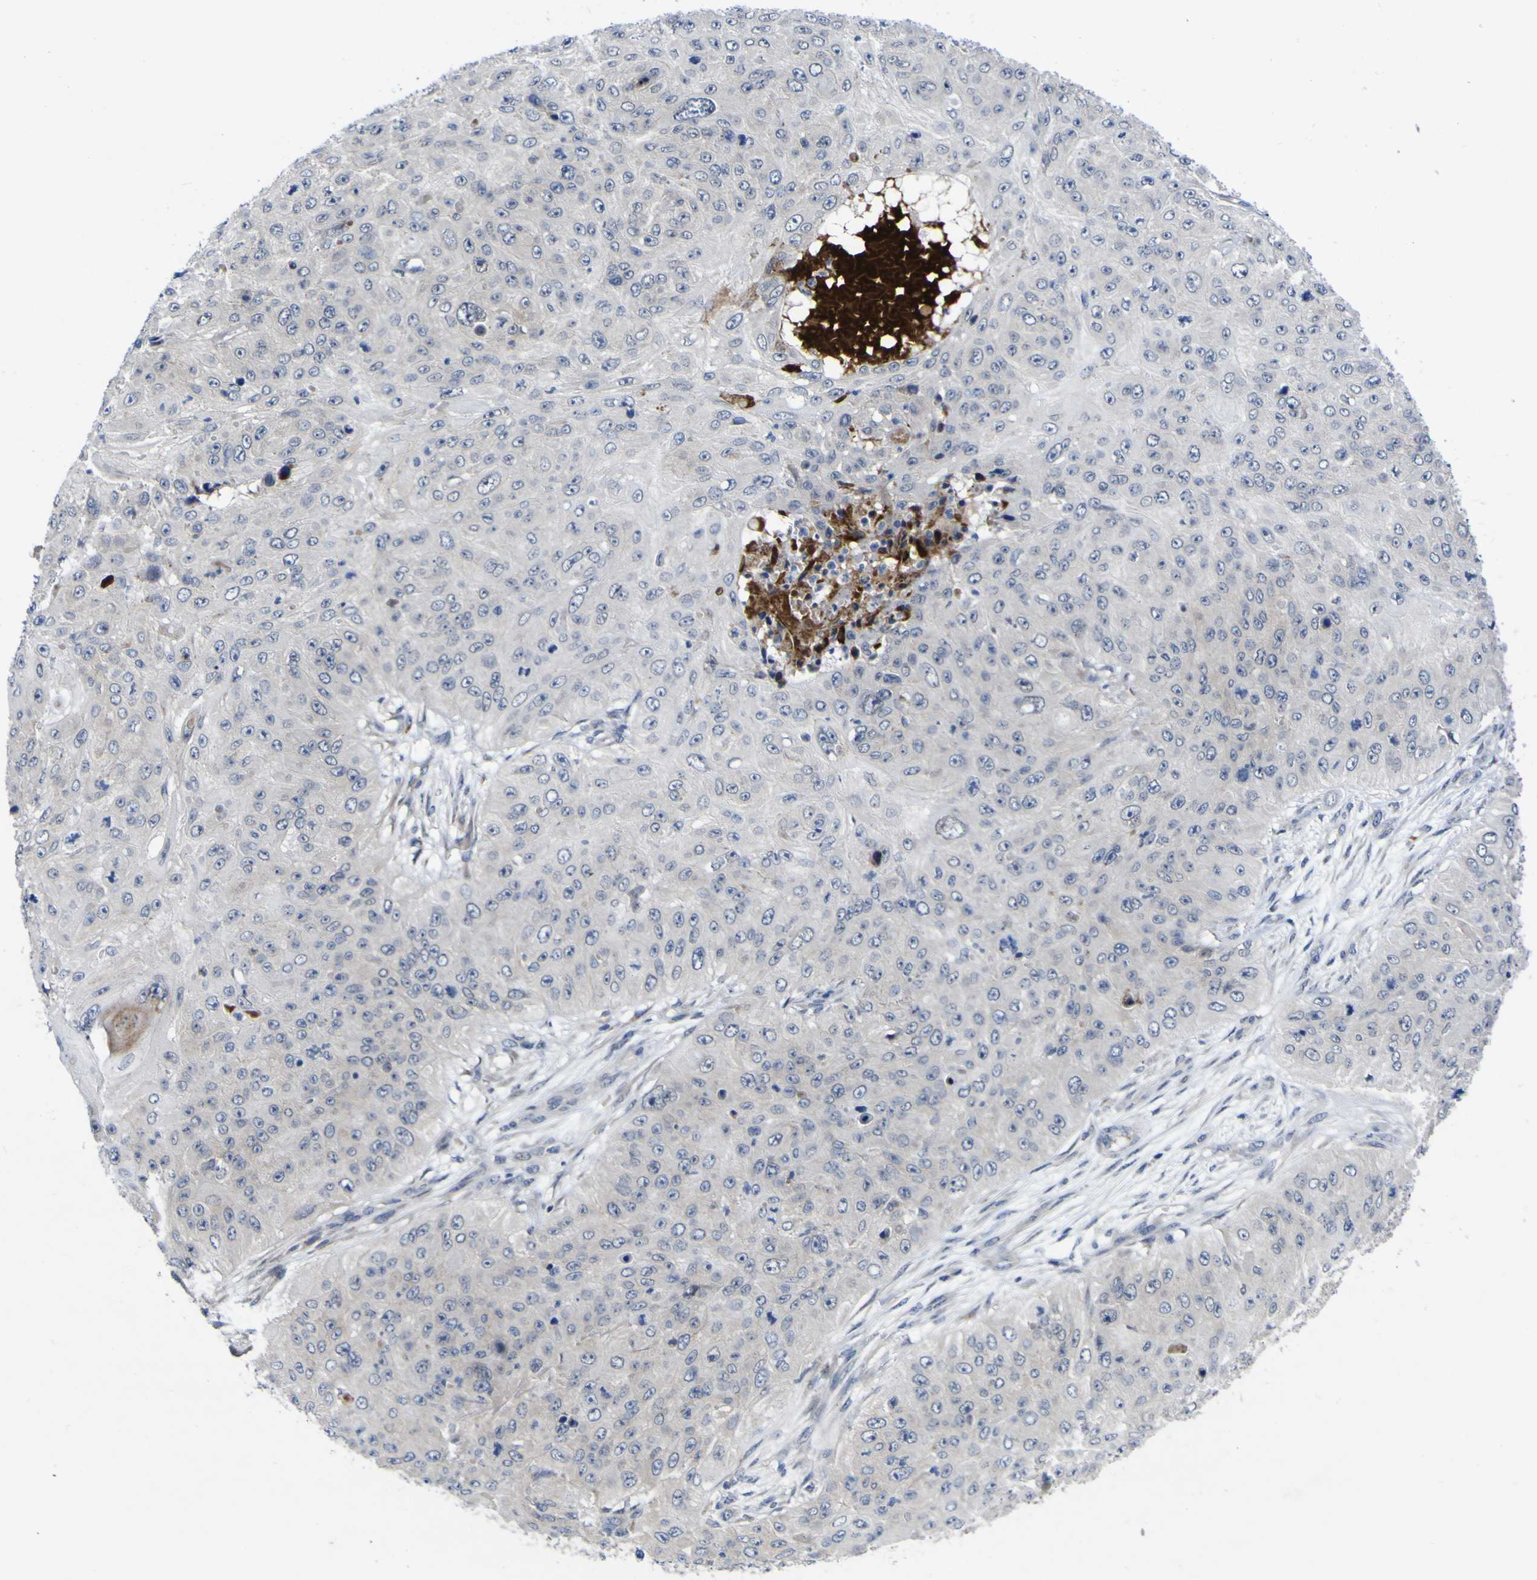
{"staining": {"intensity": "negative", "quantity": "none", "location": "none"}, "tissue": "skin cancer", "cell_type": "Tumor cells", "image_type": "cancer", "snomed": [{"axis": "morphology", "description": "Squamous cell carcinoma, NOS"}, {"axis": "topography", "description": "Skin"}], "caption": "A micrograph of squamous cell carcinoma (skin) stained for a protein demonstrates no brown staining in tumor cells.", "gene": "NAV1", "patient": {"sex": "female", "age": 80}}